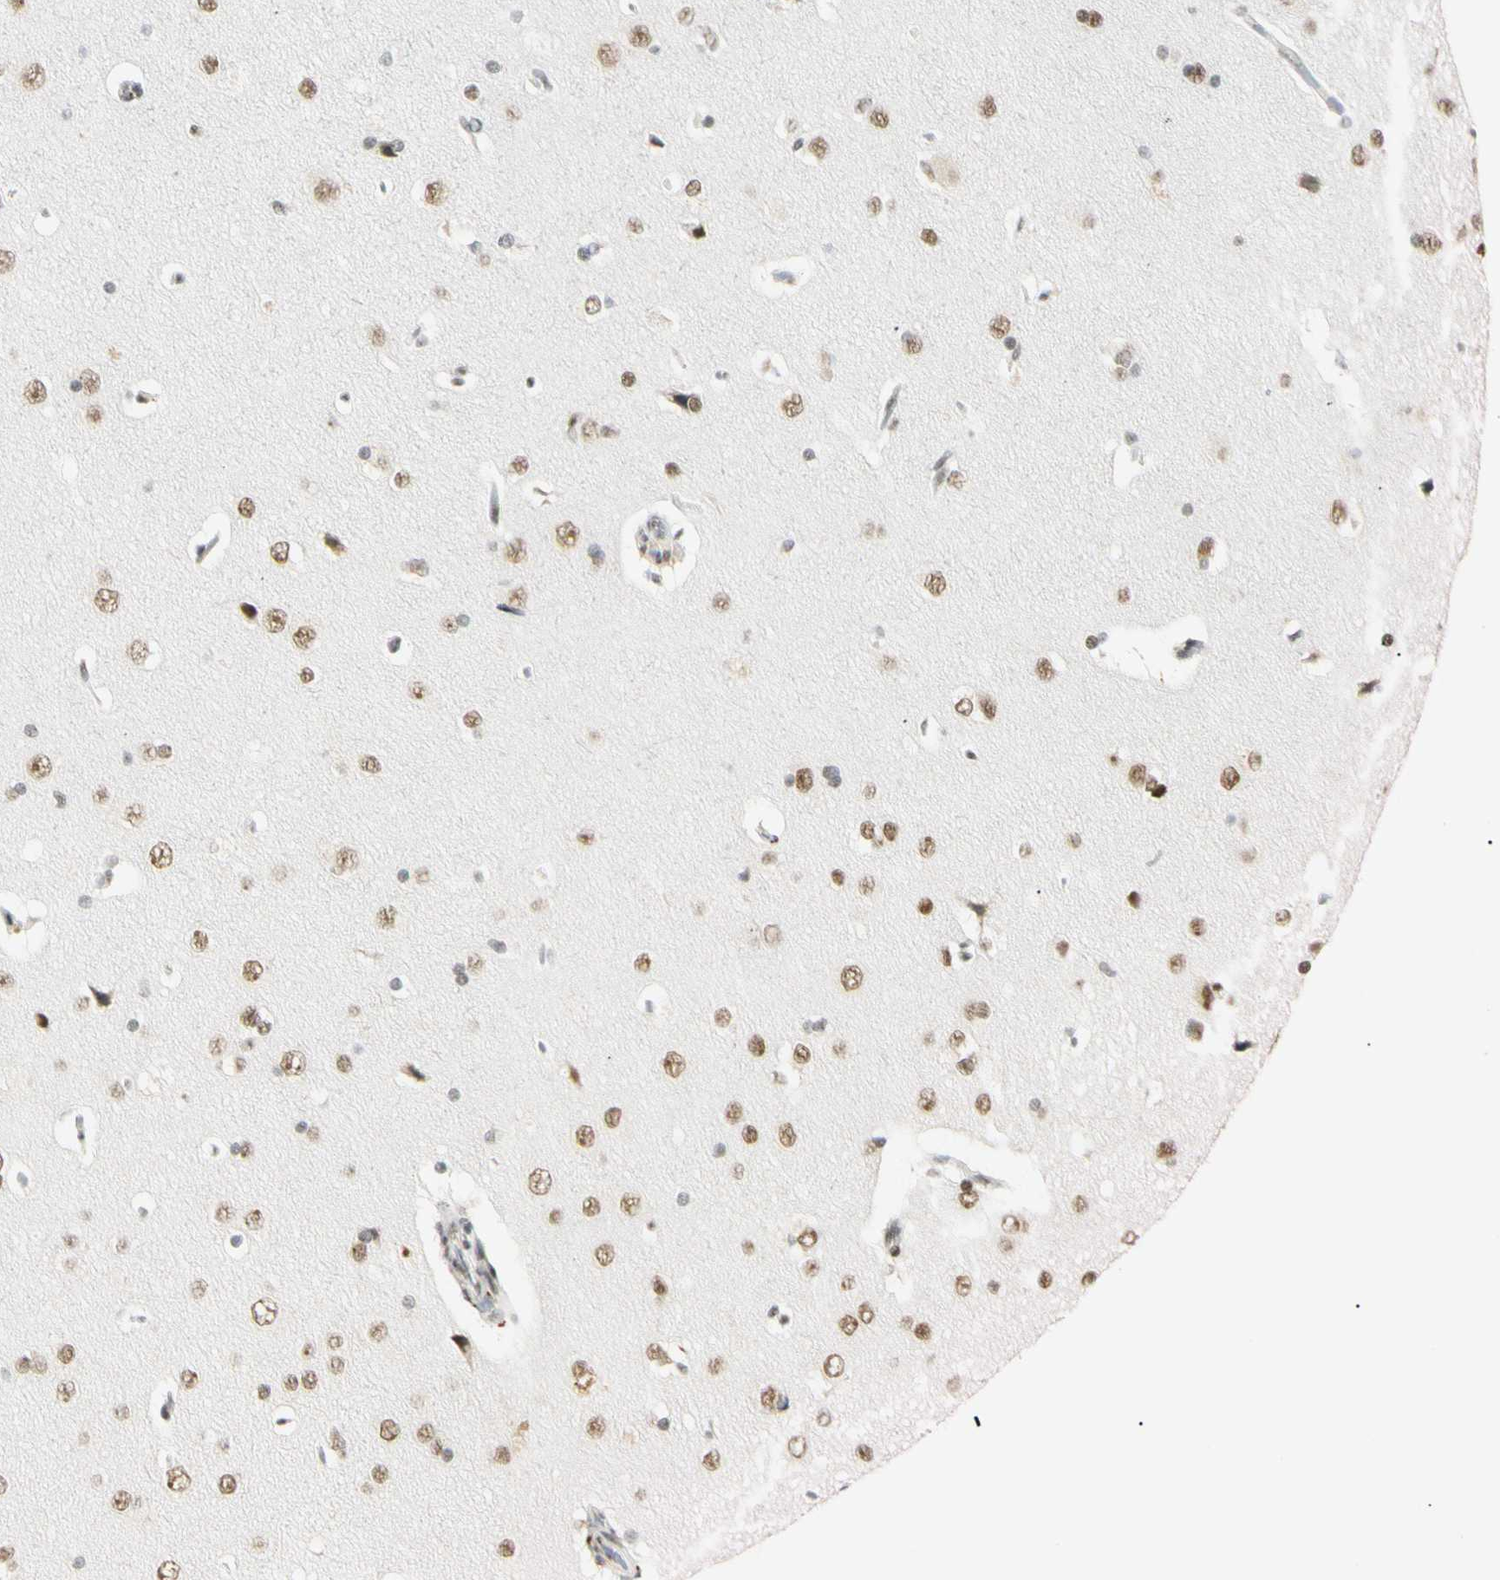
{"staining": {"intensity": "moderate", "quantity": ">75%", "location": "nuclear"}, "tissue": "cerebral cortex", "cell_type": "Endothelial cells", "image_type": "normal", "snomed": [{"axis": "morphology", "description": "Normal tissue, NOS"}, {"axis": "topography", "description": "Cerebral cortex"}], "caption": "Endothelial cells show moderate nuclear staining in about >75% of cells in benign cerebral cortex.", "gene": "ZNF134", "patient": {"sex": "male", "age": 62}}